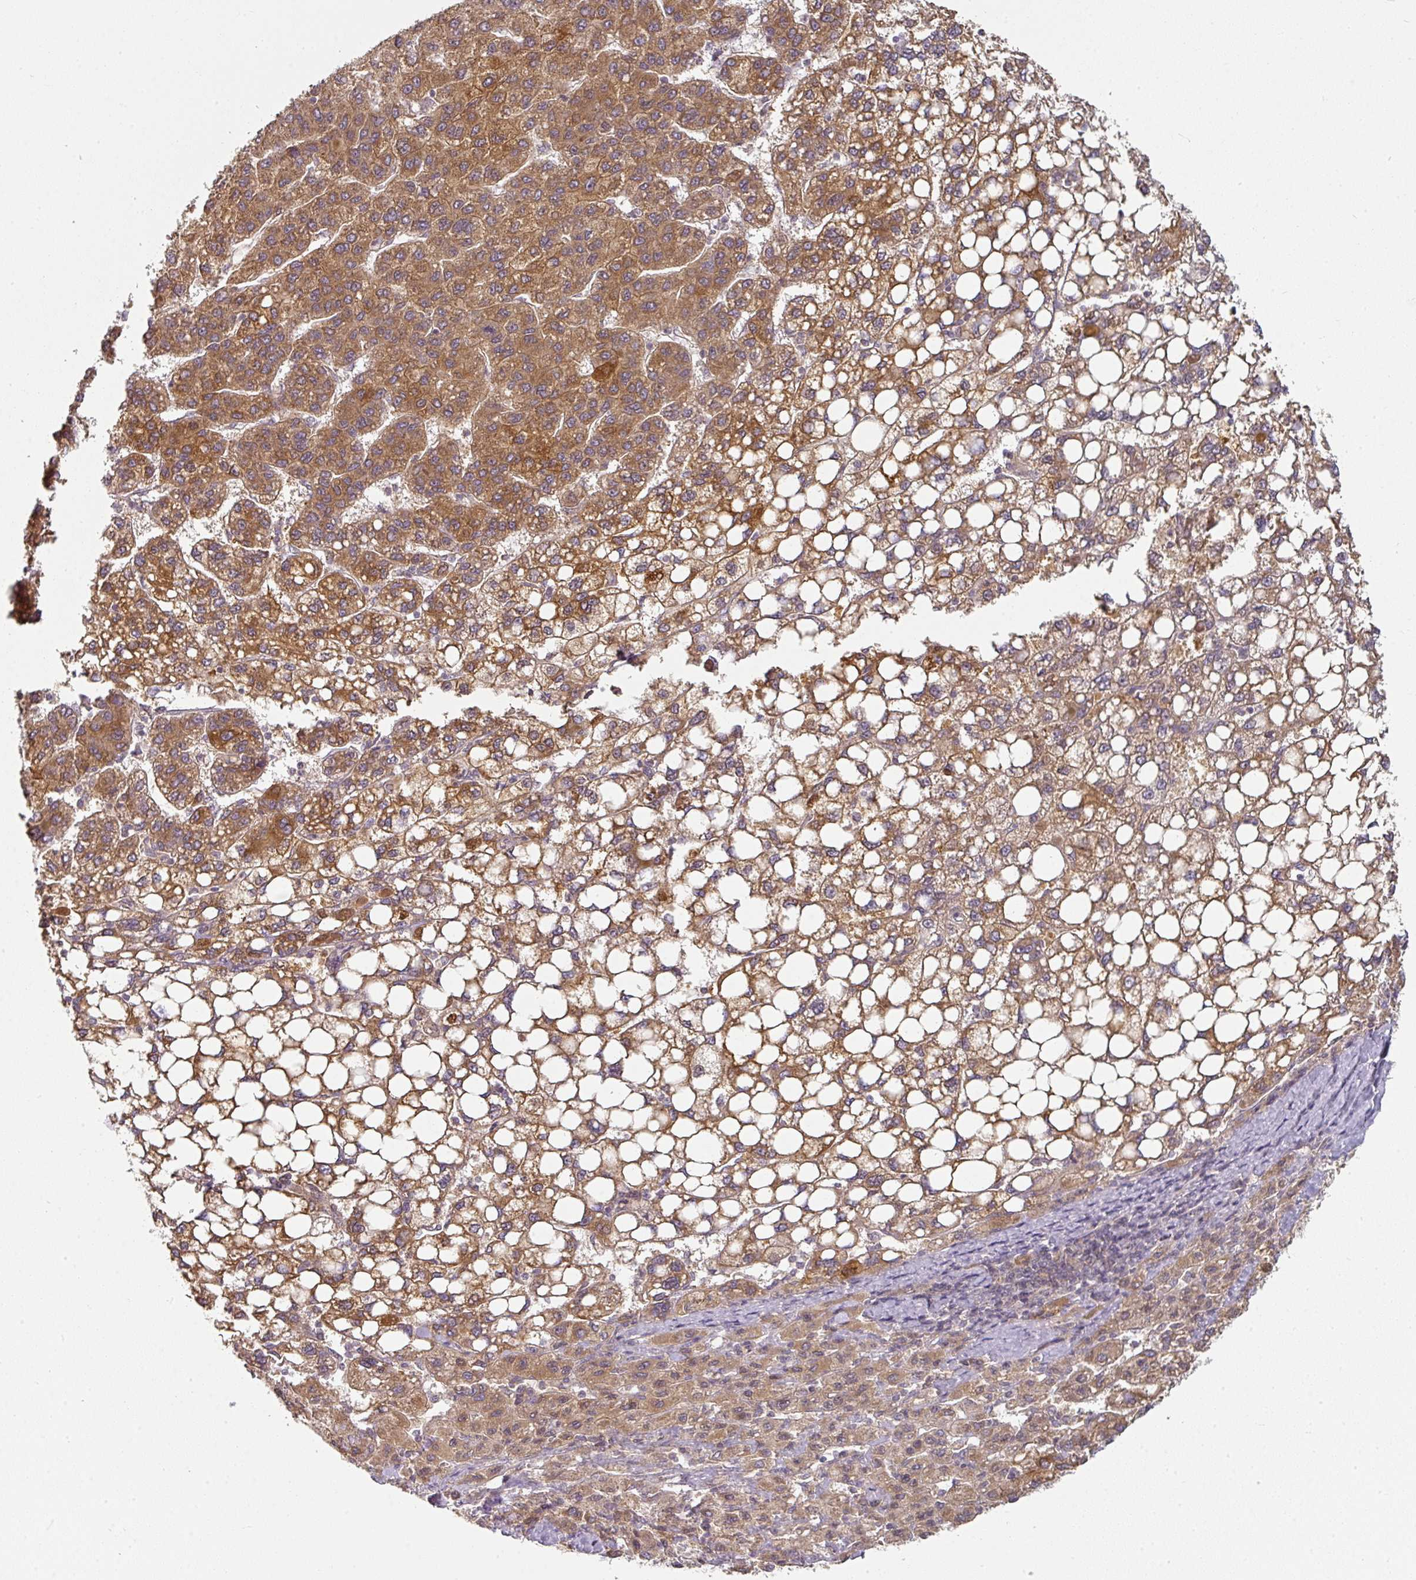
{"staining": {"intensity": "strong", "quantity": ">75%", "location": "cytoplasmic/membranous"}, "tissue": "liver cancer", "cell_type": "Tumor cells", "image_type": "cancer", "snomed": [{"axis": "morphology", "description": "Carcinoma, Hepatocellular, NOS"}, {"axis": "topography", "description": "Liver"}], "caption": "Liver cancer (hepatocellular carcinoma) tissue reveals strong cytoplasmic/membranous positivity in approximately >75% of tumor cells", "gene": "MAP2K2", "patient": {"sex": "female", "age": 82}}